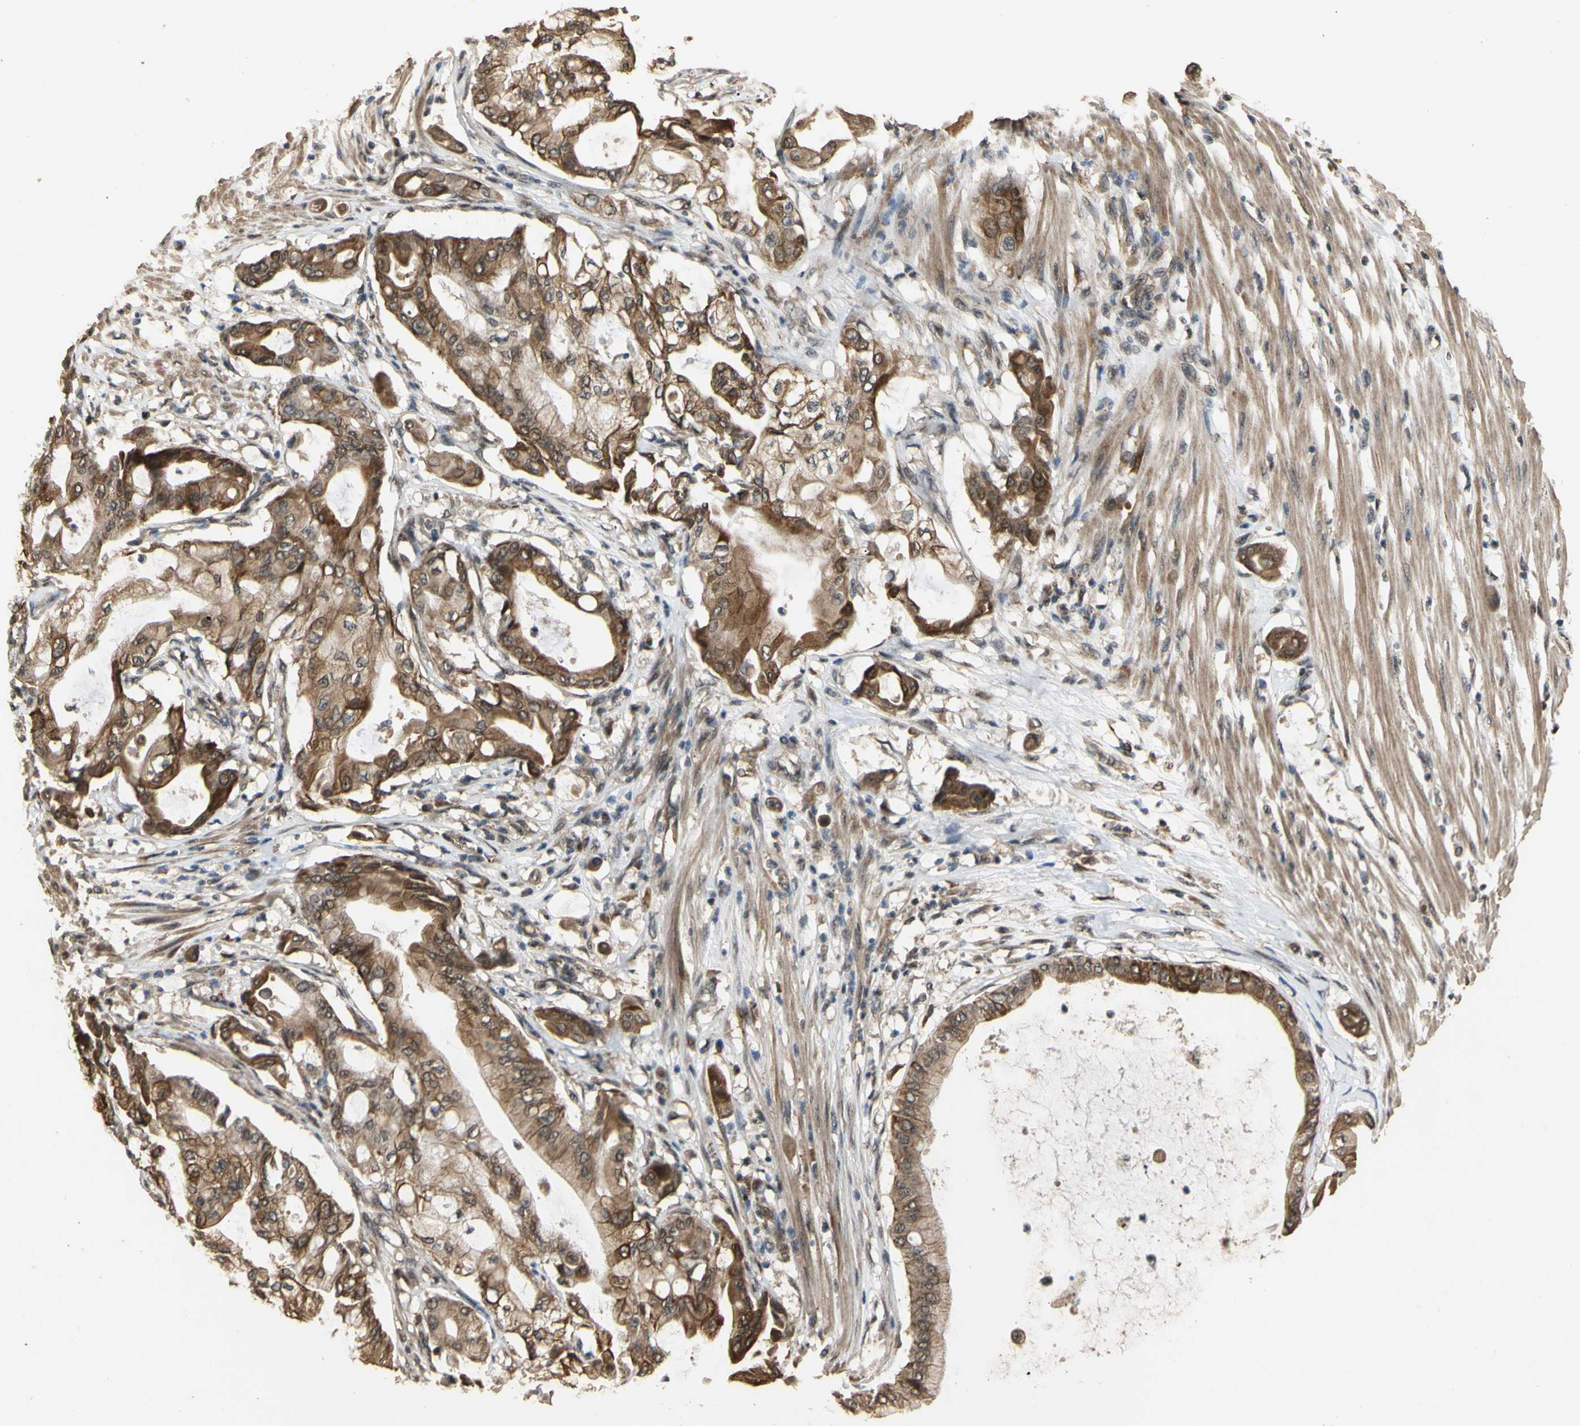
{"staining": {"intensity": "moderate", "quantity": ">75%", "location": "cytoplasmic/membranous"}, "tissue": "pancreatic cancer", "cell_type": "Tumor cells", "image_type": "cancer", "snomed": [{"axis": "morphology", "description": "Adenocarcinoma, NOS"}, {"axis": "morphology", "description": "Adenocarcinoma, metastatic, NOS"}, {"axis": "topography", "description": "Lymph node"}, {"axis": "topography", "description": "Pancreas"}, {"axis": "topography", "description": "Duodenum"}], "caption": "Protein analysis of pancreatic metastatic adenocarcinoma tissue shows moderate cytoplasmic/membranous expression in about >75% of tumor cells. (Stains: DAB (3,3'-diaminobenzidine) in brown, nuclei in blue, Microscopy: brightfield microscopy at high magnification).", "gene": "GTF2E2", "patient": {"sex": "female", "age": 64}}